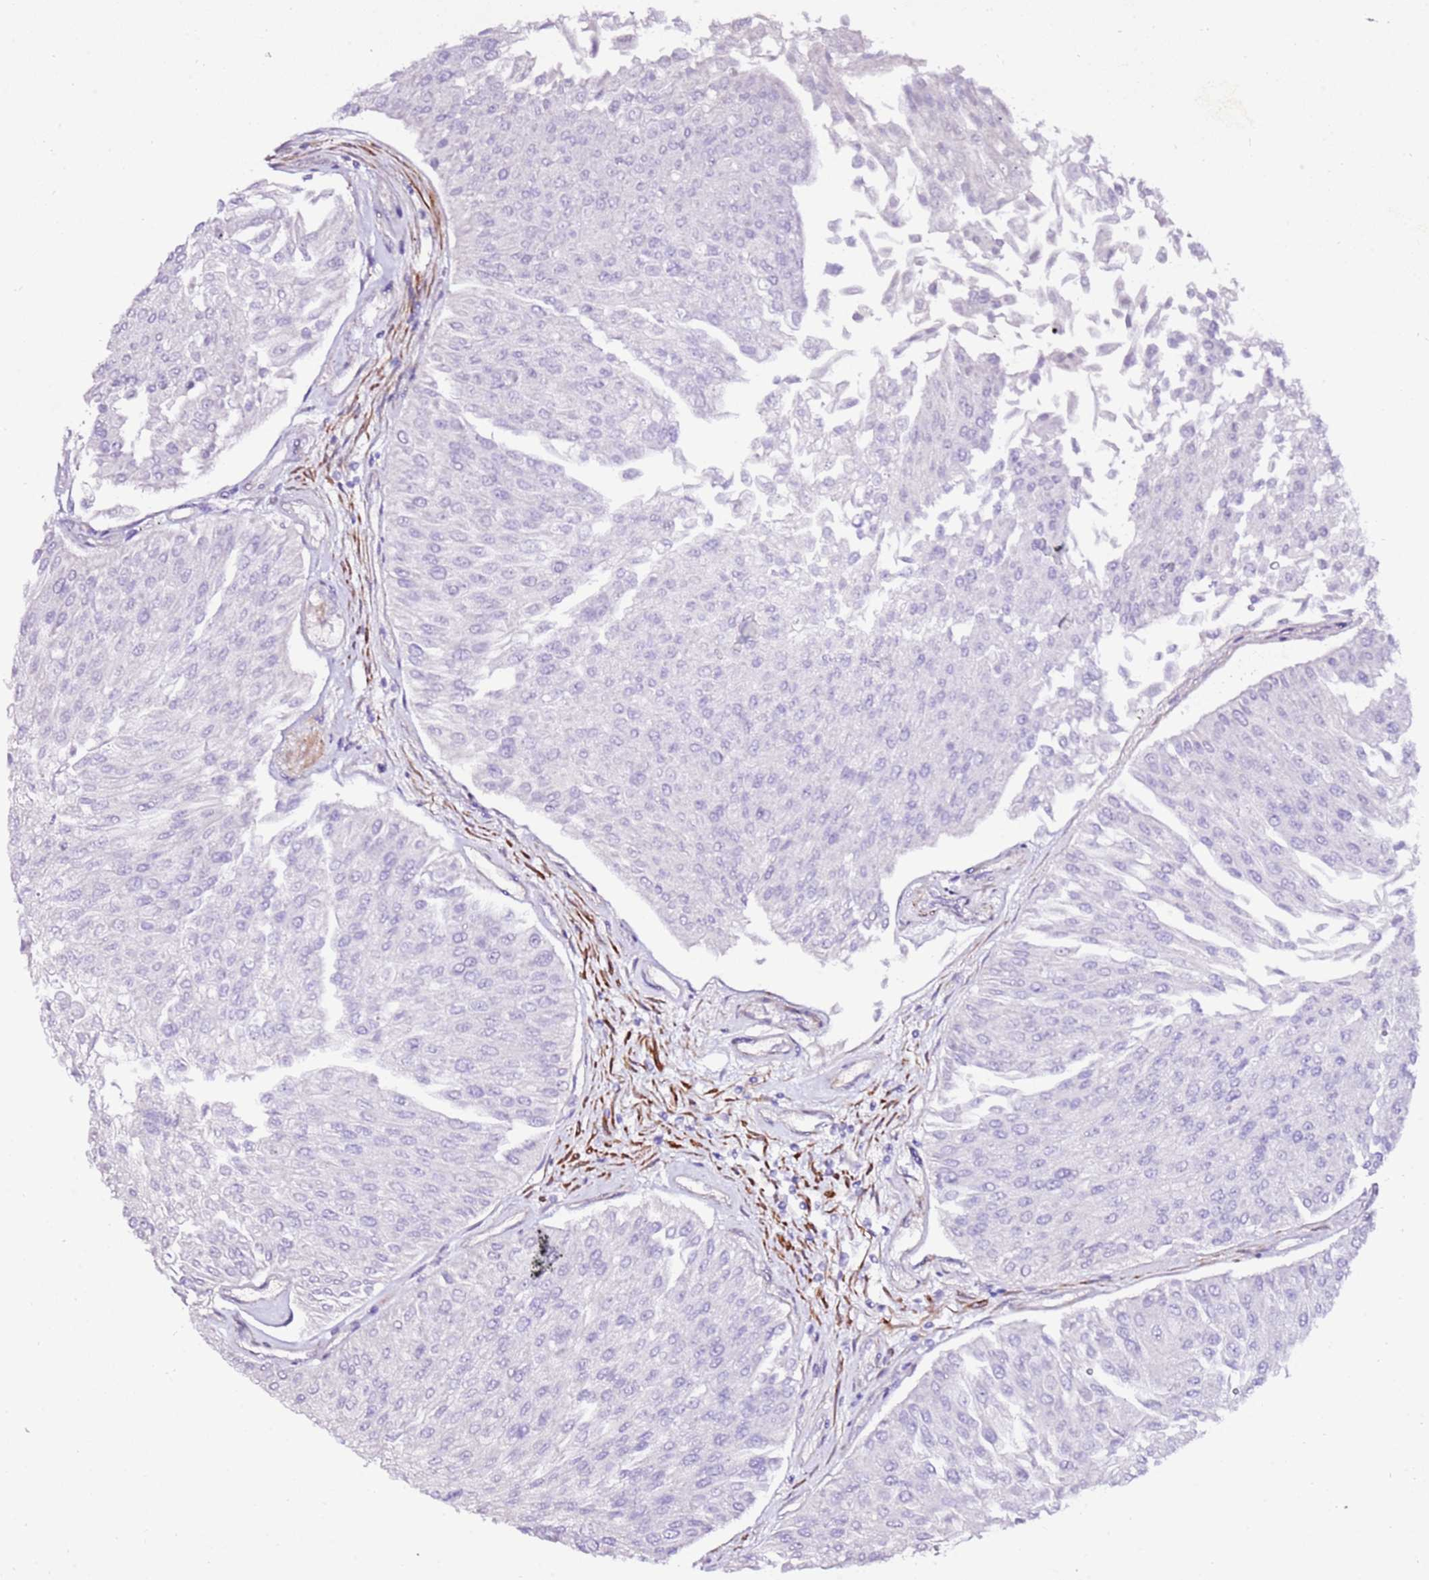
{"staining": {"intensity": "negative", "quantity": "none", "location": "none"}, "tissue": "urothelial cancer", "cell_type": "Tumor cells", "image_type": "cancer", "snomed": [{"axis": "morphology", "description": "Urothelial carcinoma, Low grade"}, {"axis": "topography", "description": "Urinary bladder"}], "caption": "Immunohistochemistry (IHC) of human urothelial cancer demonstrates no staining in tumor cells.", "gene": "ART5", "patient": {"sex": "male", "age": 67}}